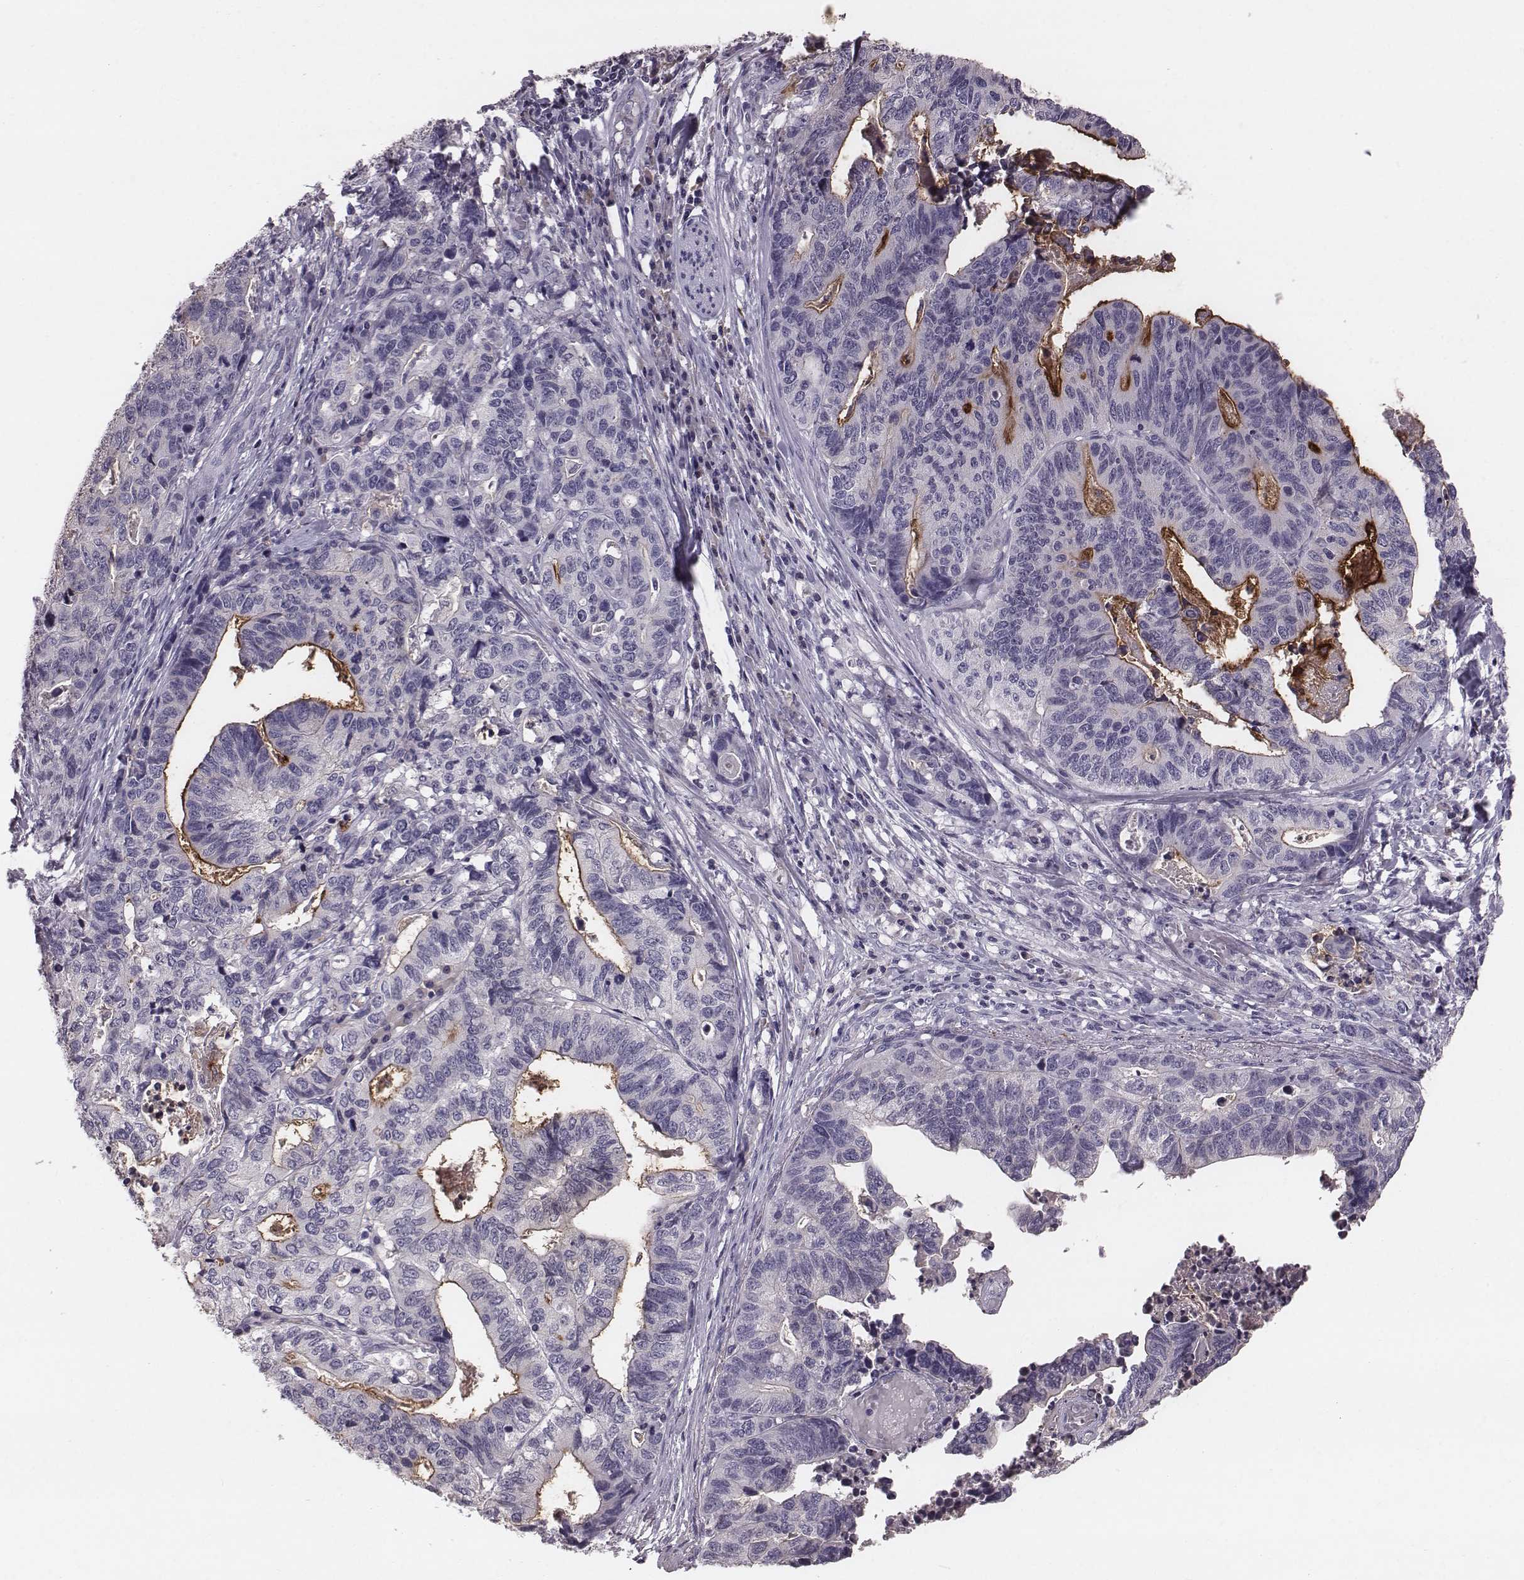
{"staining": {"intensity": "strong", "quantity": "<25%", "location": "cytoplasmic/membranous"}, "tissue": "stomach cancer", "cell_type": "Tumor cells", "image_type": "cancer", "snomed": [{"axis": "morphology", "description": "Adenocarcinoma, NOS"}, {"axis": "topography", "description": "Stomach, upper"}], "caption": "Tumor cells show strong cytoplasmic/membranous expression in approximately <25% of cells in stomach cancer (adenocarcinoma).", "gene": "SMIM24", "patient": {"sex": "female", "age": 67}}